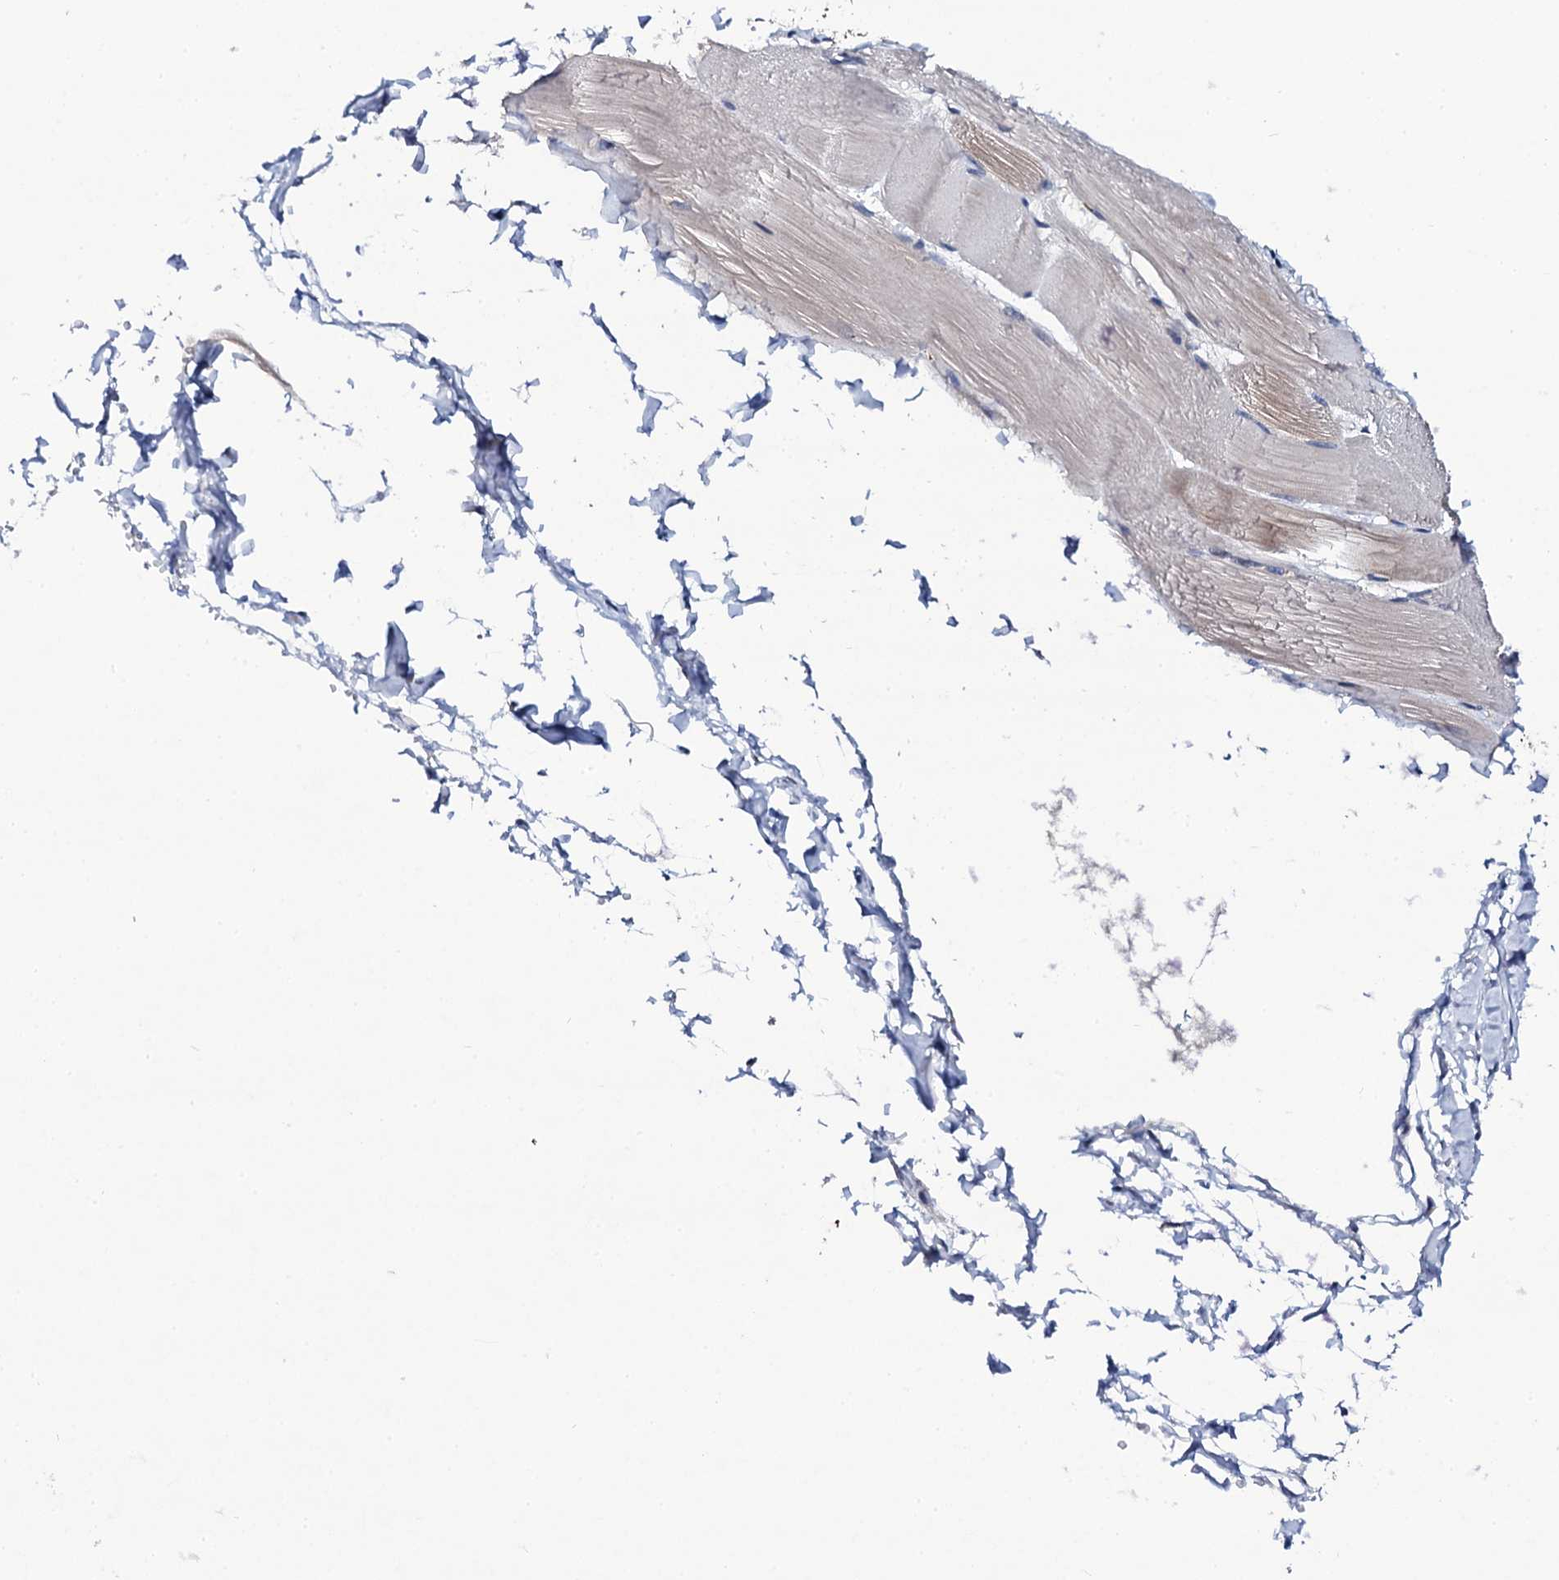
{"staining": {"intensity": "moderate", "quantity": "25%-75%", "location": "cytoplasmic/membranous"}, "tissue": "skeletal muscle", "cell_type": "Myocytes", "image_type": "normal", "snomed": [{"axis": "morphology", "description": "Normal tissue, NOS"}, {"axis": "morphology", "description": "Basal cell carcinoma"}, {"axis": "topography", "description": "Skeletal muscle"}], "caption": "Immunohistochemical staining of normal skeletal muscle reveals medium levels of moderate cytoplasmic/membranous positivity in approximately 25%-75% of myocytes.", "gene": "COG4", "patient": {"sex": "female", "age": 64}}